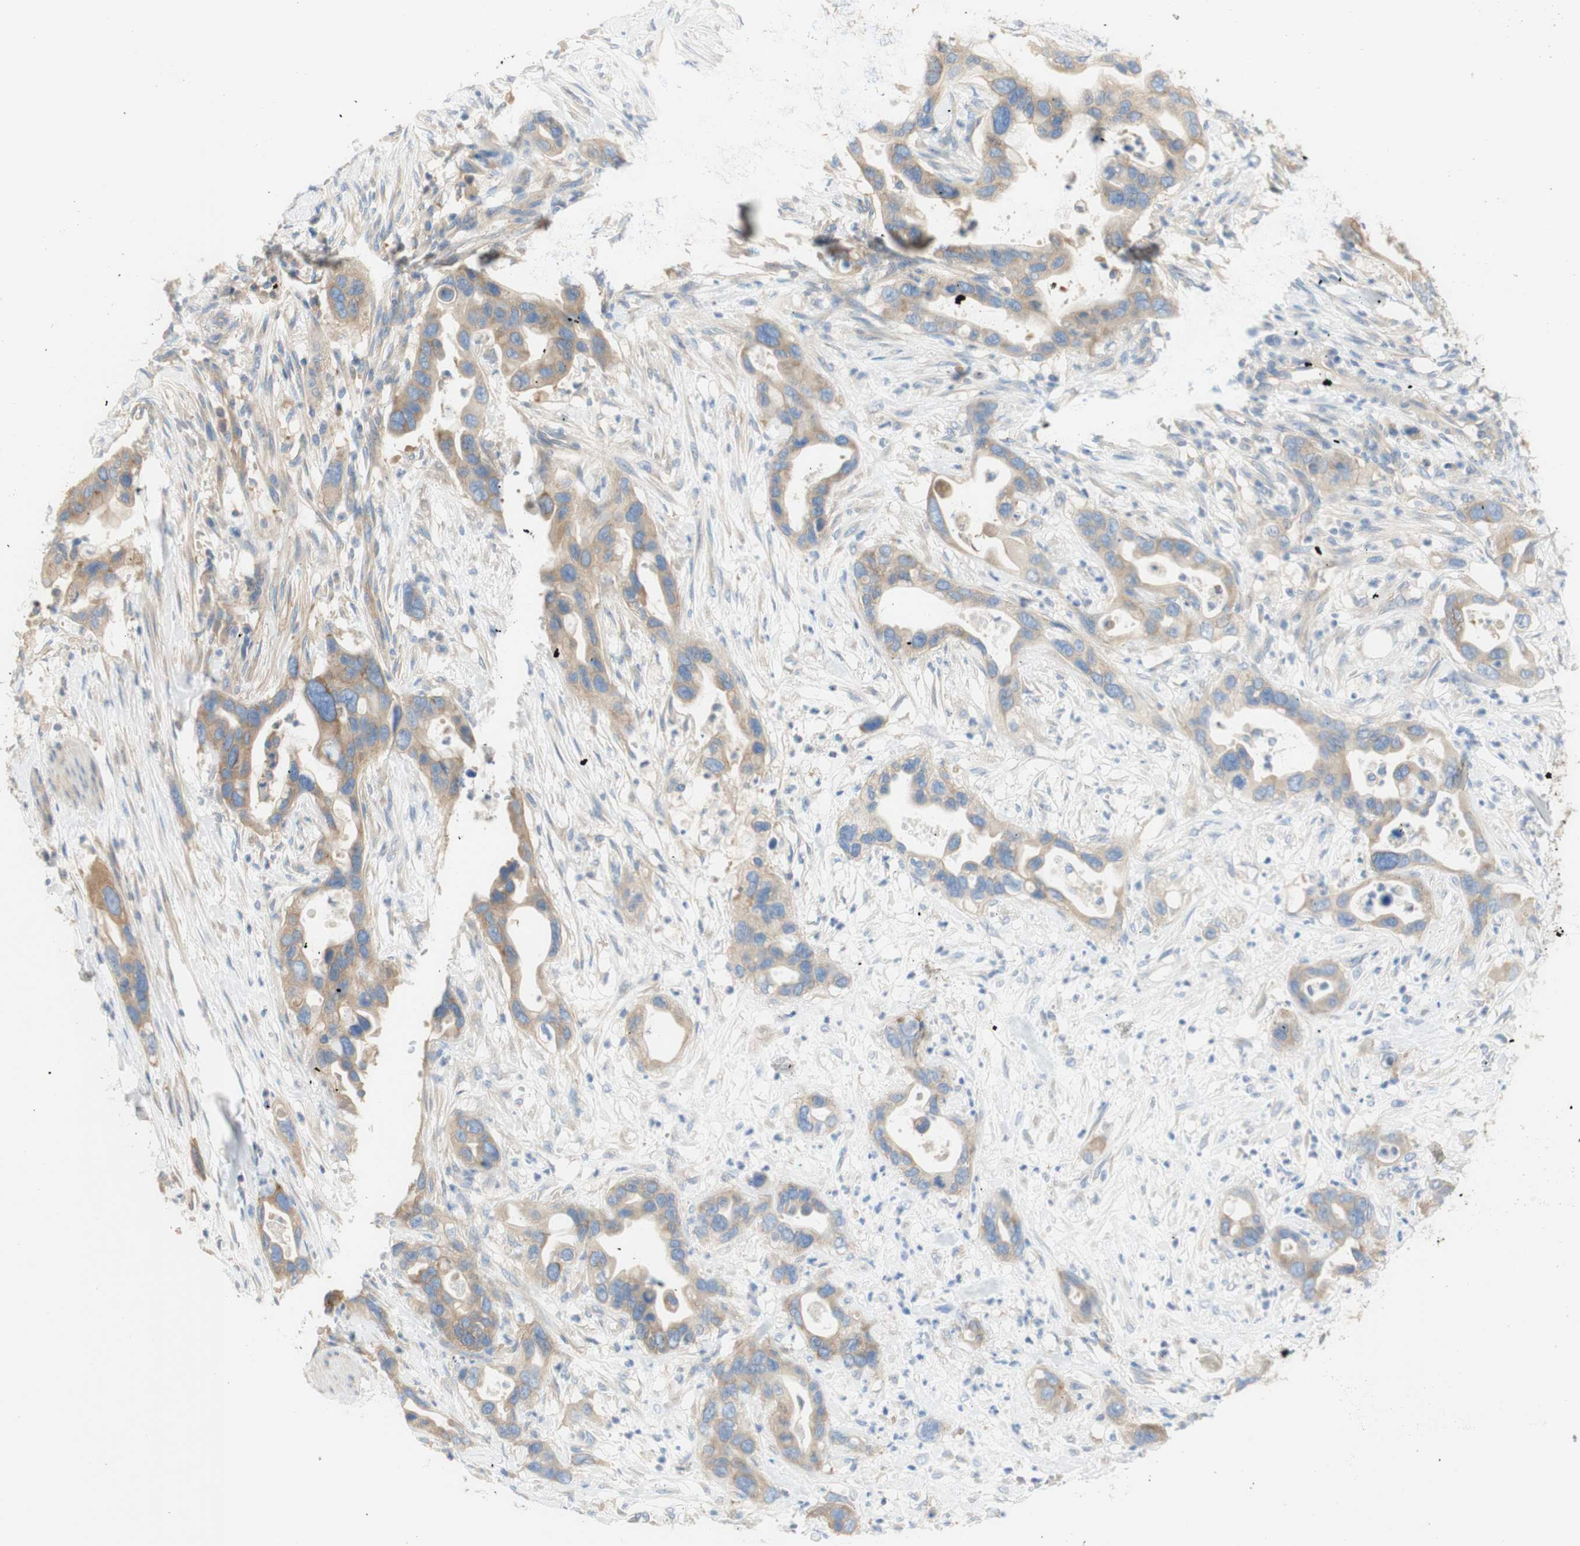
{"staining": {"intensity": "weak", "quantity": ">75%", "location": "cytoplasmic/membranous"}, "tissue": "pancreatic cancer", "cell_type": "Tumor cells", "image_type": "cancer", "snomed": [{"axis": "morphology", "description": "Adenocarcinoma, NOS"}, {"axis": "topography", "description": "Pancreas"}], "caption": "A brown stain highlights weak cytoplasmic/membranous positivity of a protein in adenocarcinoma (pancreatic) tumor cells.", "gene": "ATP2B1", "patient": {"sex": "female", "age": 71}}